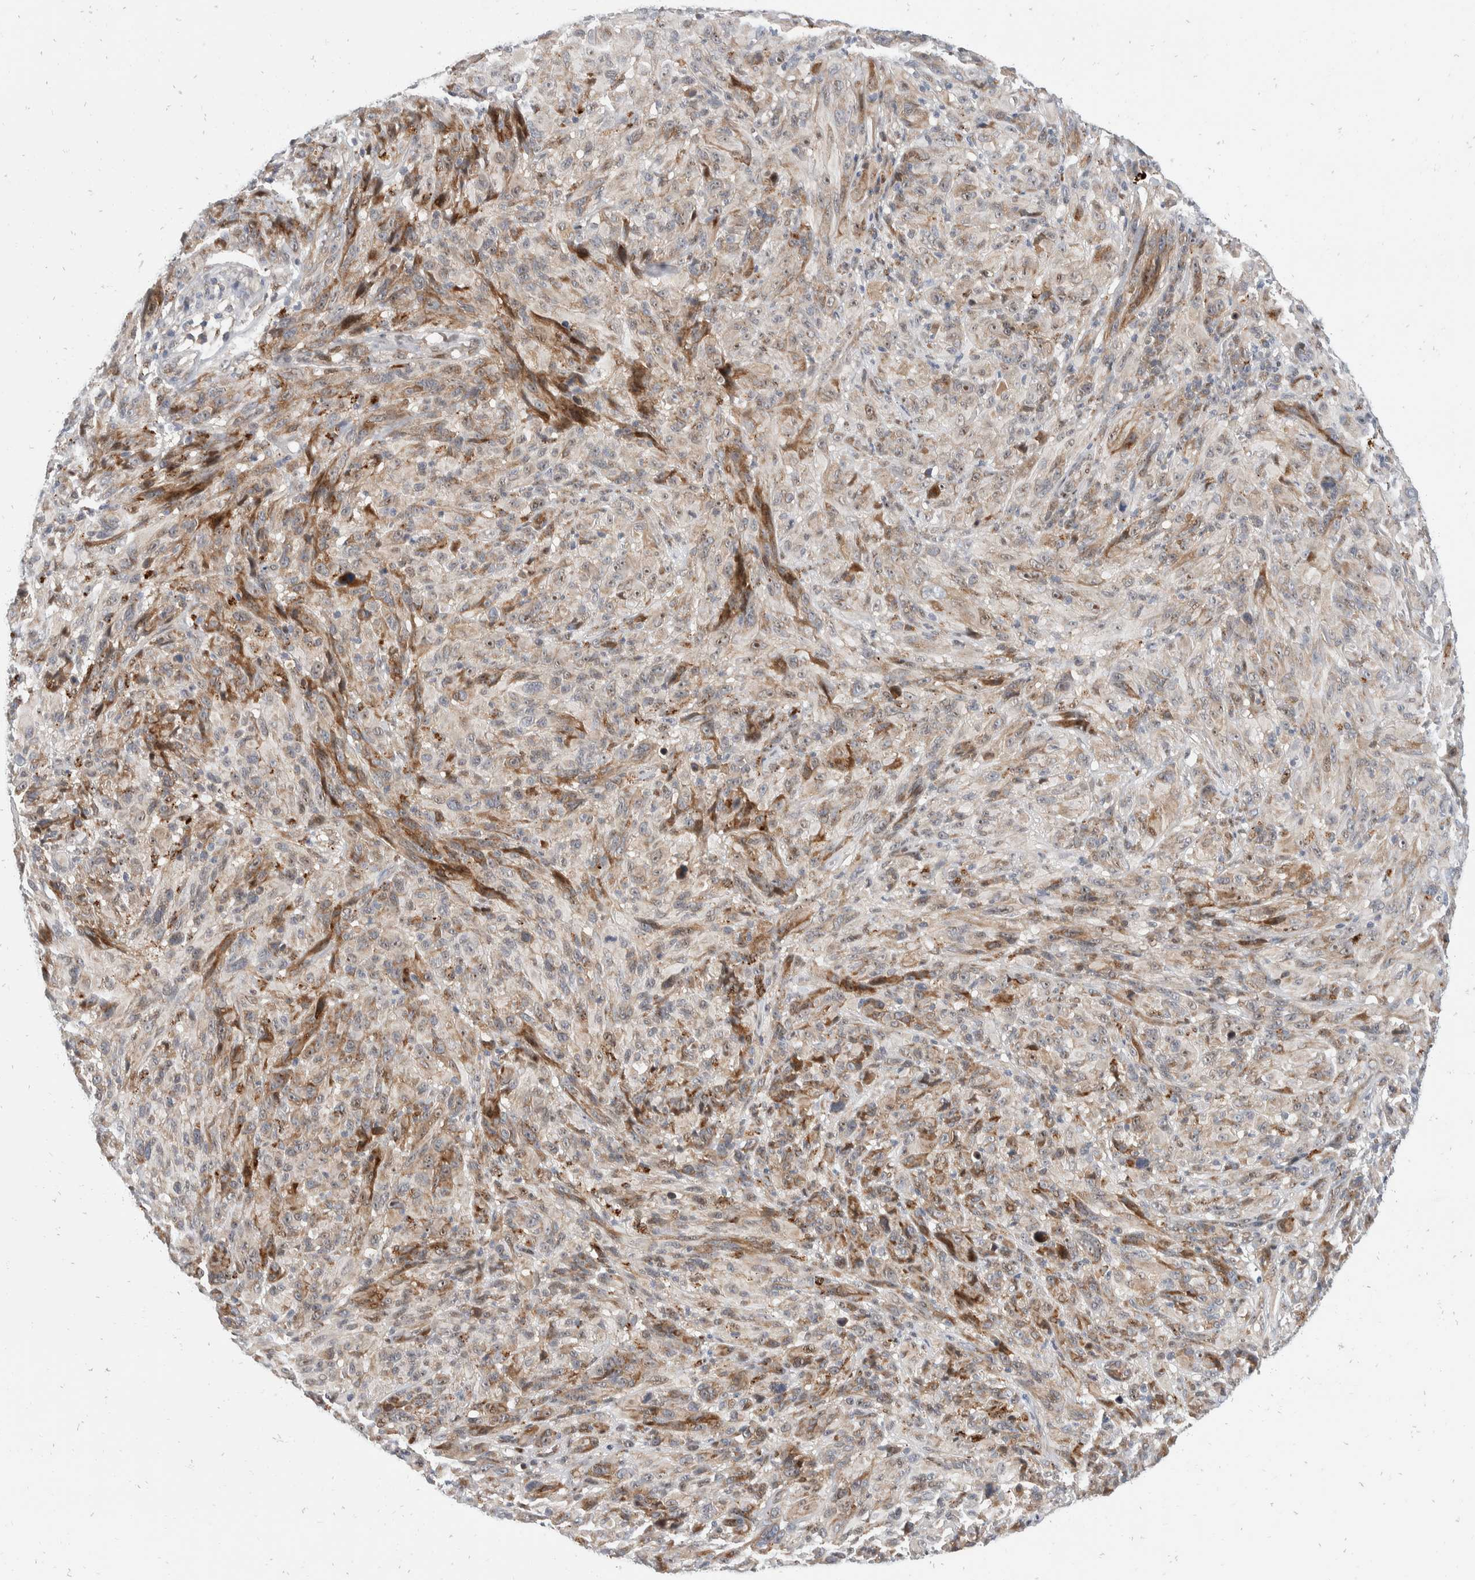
{"staining": {"intensity": "negative", "quantity": "none", "location": "none"}, "tissue": "melanoma", "cell_type": "Tumor cells", "image_type": "cancer", "snomed": [{"axis": "morphology", "description": "Malignant melanoma, NOS"}, {"axis": "topography", "description": "Skin of head"}], "caption": "DAB (3,3'-diaminobenzidine) immunohistochemical staining of human melanoma reveals no significant positivity in tumor cells.", "gene": "ZNF703", "patient": {"sex": "male", "age": 96}}